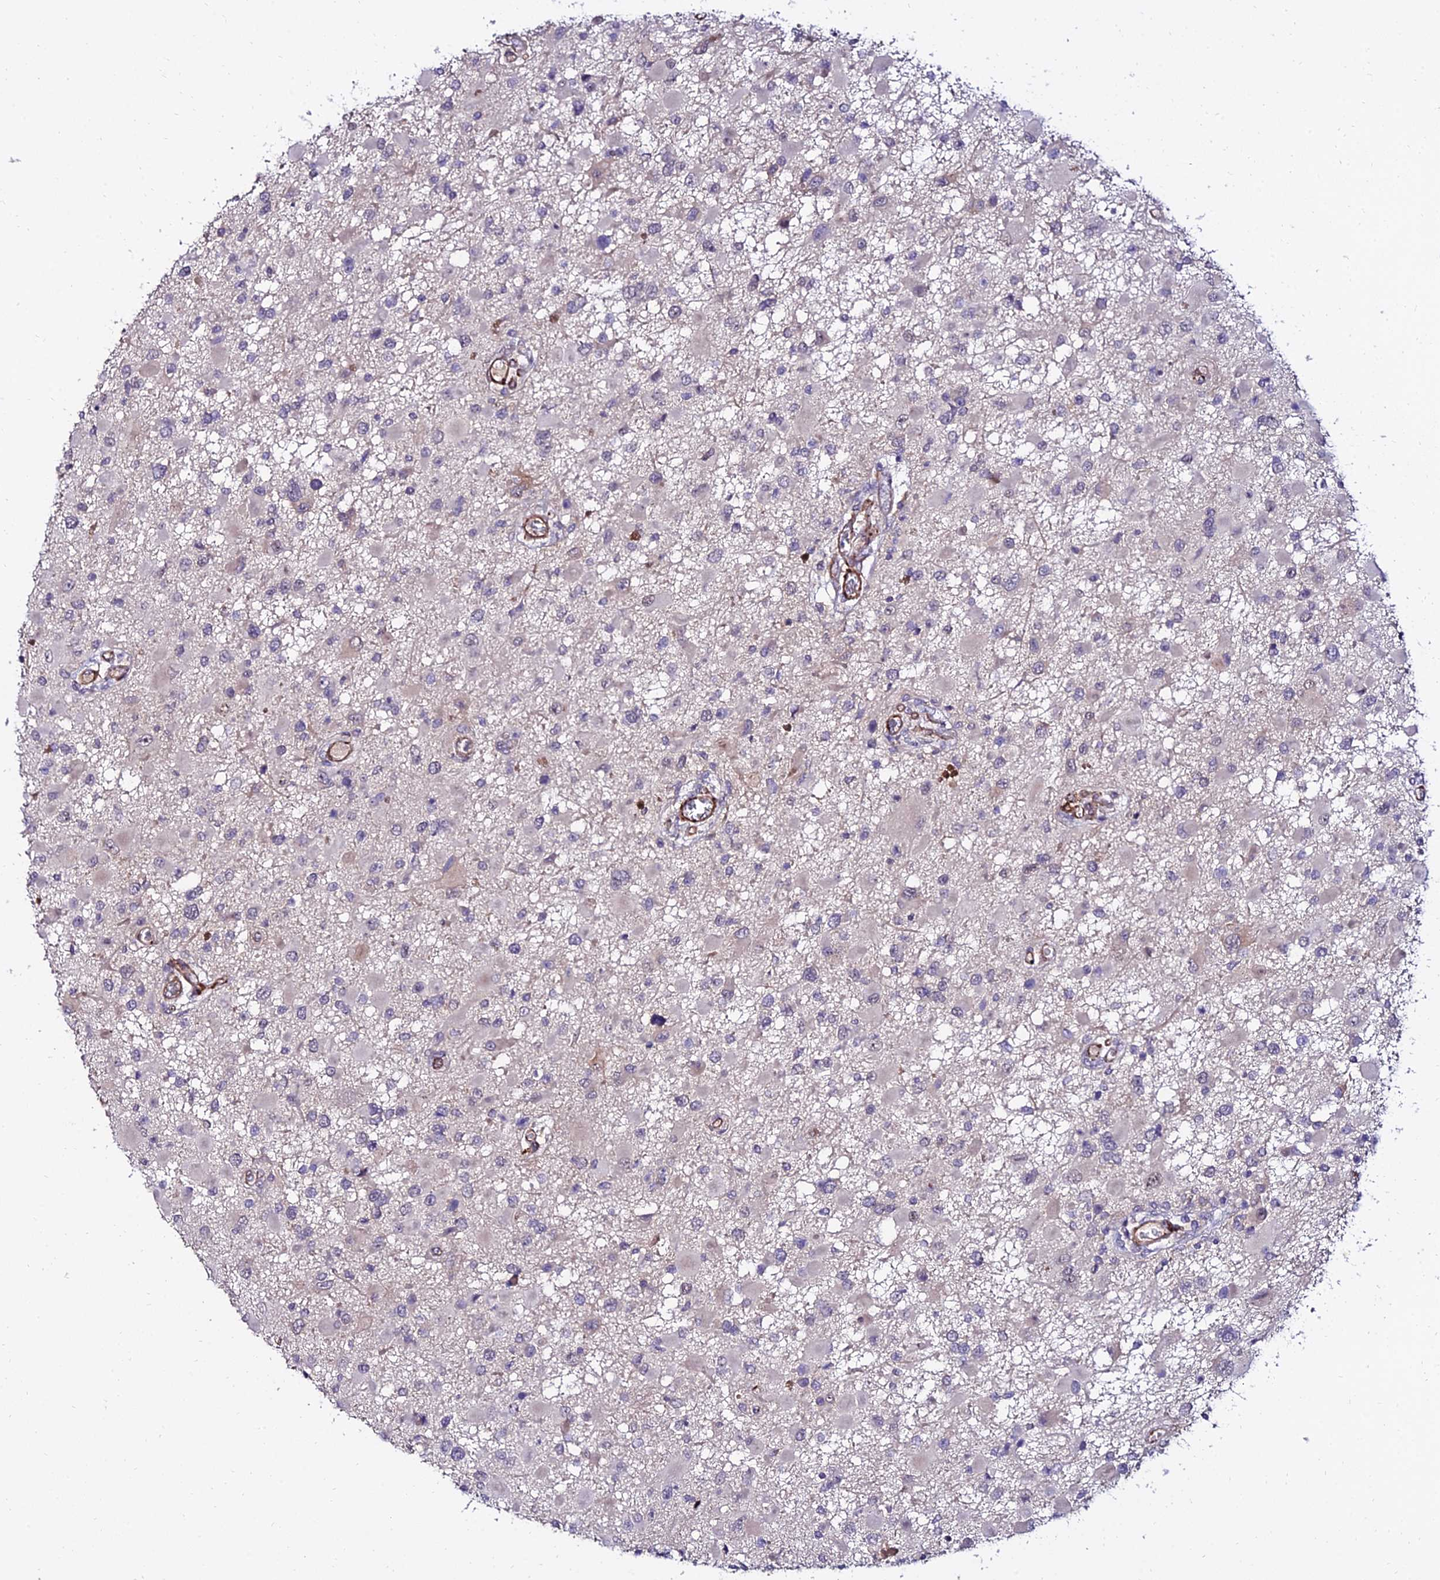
{"staining": {"intensity": "negative", "quantity": "none", "location": "none"}, "tissue": "glioma", "cell_type": "Tumor cells", "image_type": "cancer", "snomed": [{"axis": "morphology", "description": "Glioma, malignant, High grade"}, {"axis": "topography", "description": "Brain"}], "caption": "Immunohistochemical staining of high-grade glioma (malignant) shows no significant expression in tumor cells.", "gene": "ALDH3B2", "patient": {"sex": "male", "age": 53}}